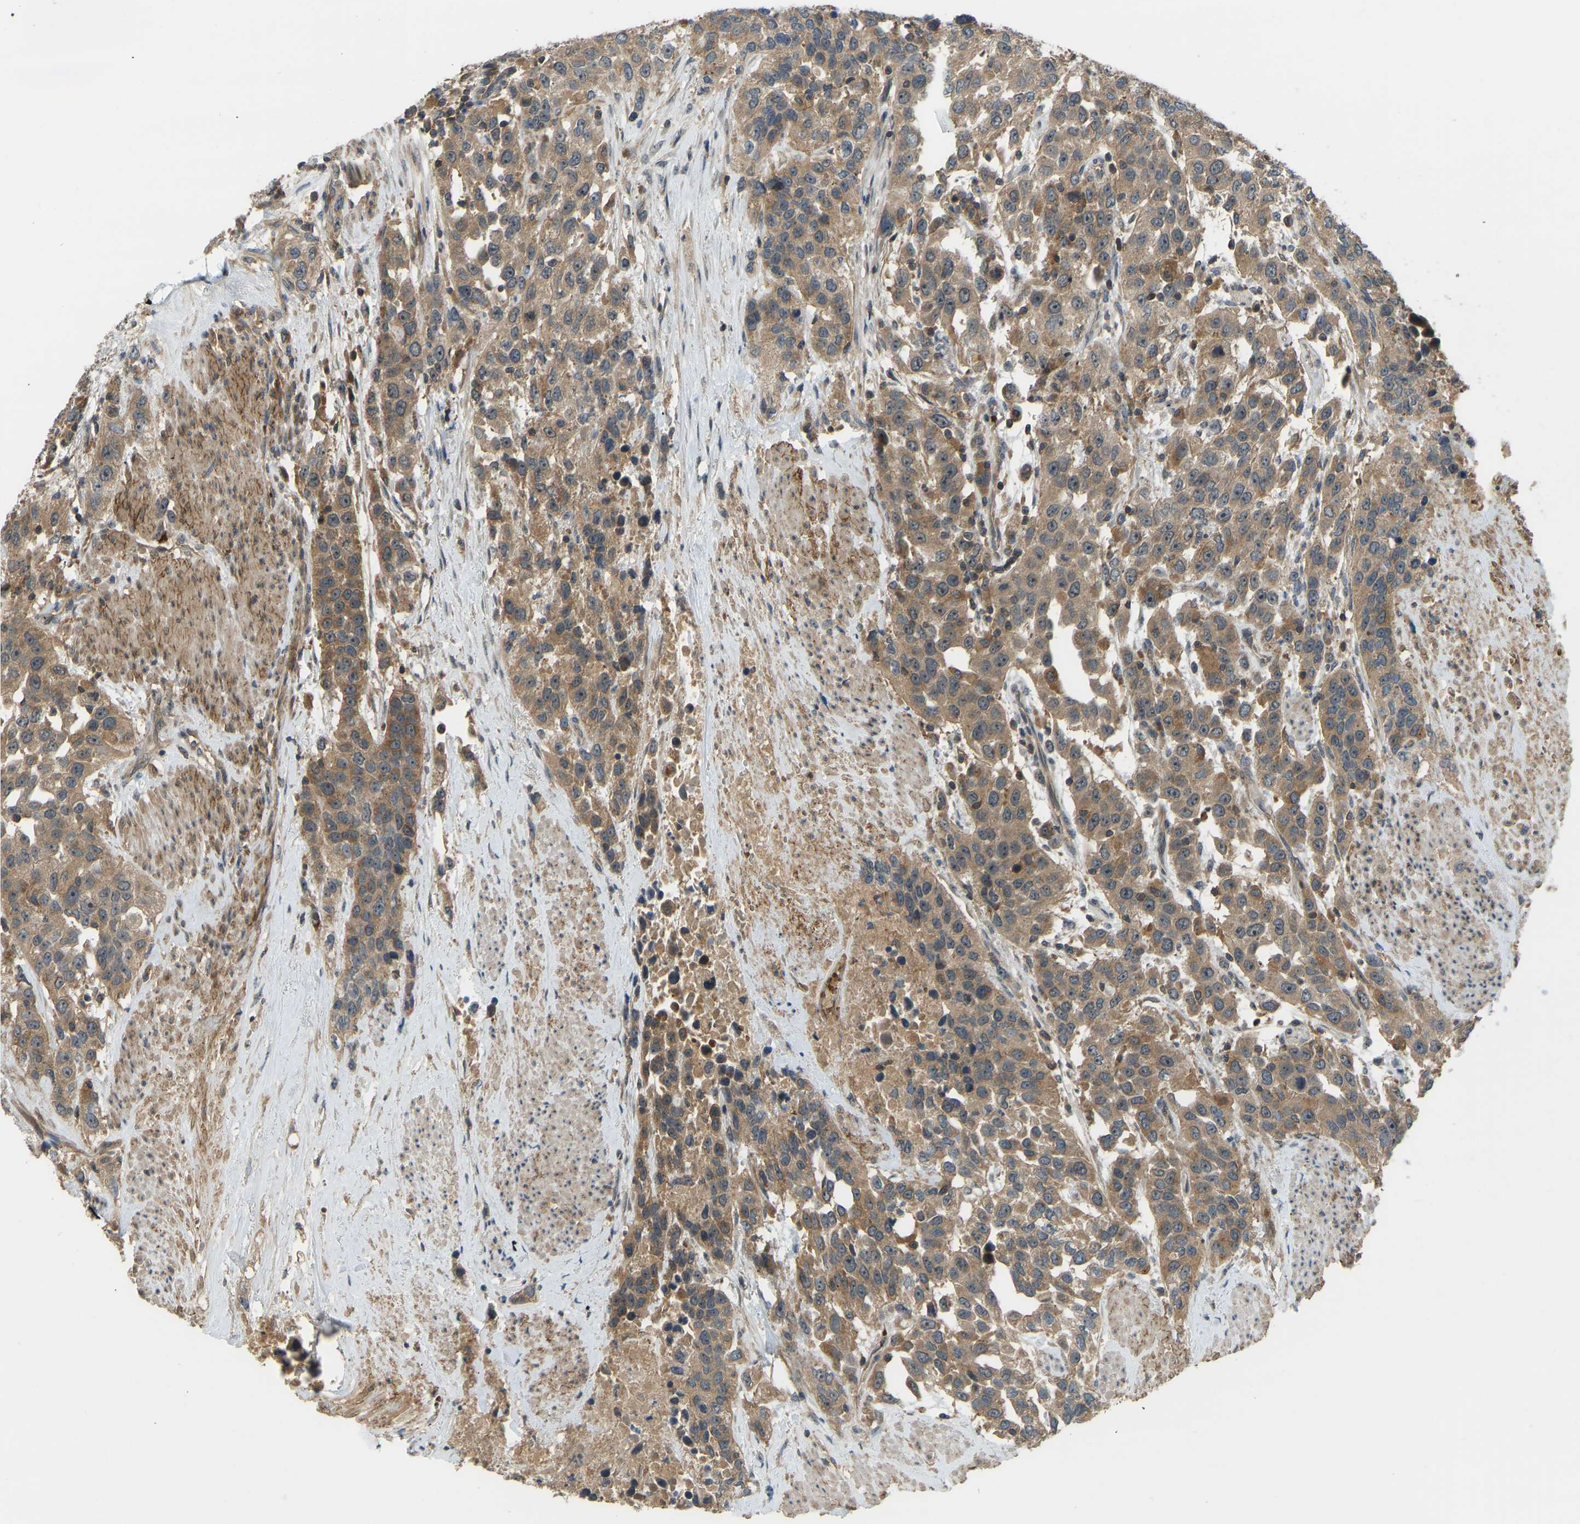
{"staining": {"intensity": "moderate", "quantity": ">75%", "location": "cytoplasmic/membranous"}, "tissue": "urothelial cancer", "cell_type": "Tumor cells", "image_type": "cancer", "snomed": [{"axis": "morphology", "description": "Urothelial carcinoma, High grade"}, {"axis": "topography", "description": "Urinary bladder"}], "caption": "Approximately >75% of tumor cells in urothelial carcinoma (high-grade) demonstrate moderate cytoplasmic/membranous protein staining as visualized by brown immunohistochemical staining.", "gene": "ZNF71", "patient": {"sex": "female", "age": 80}}